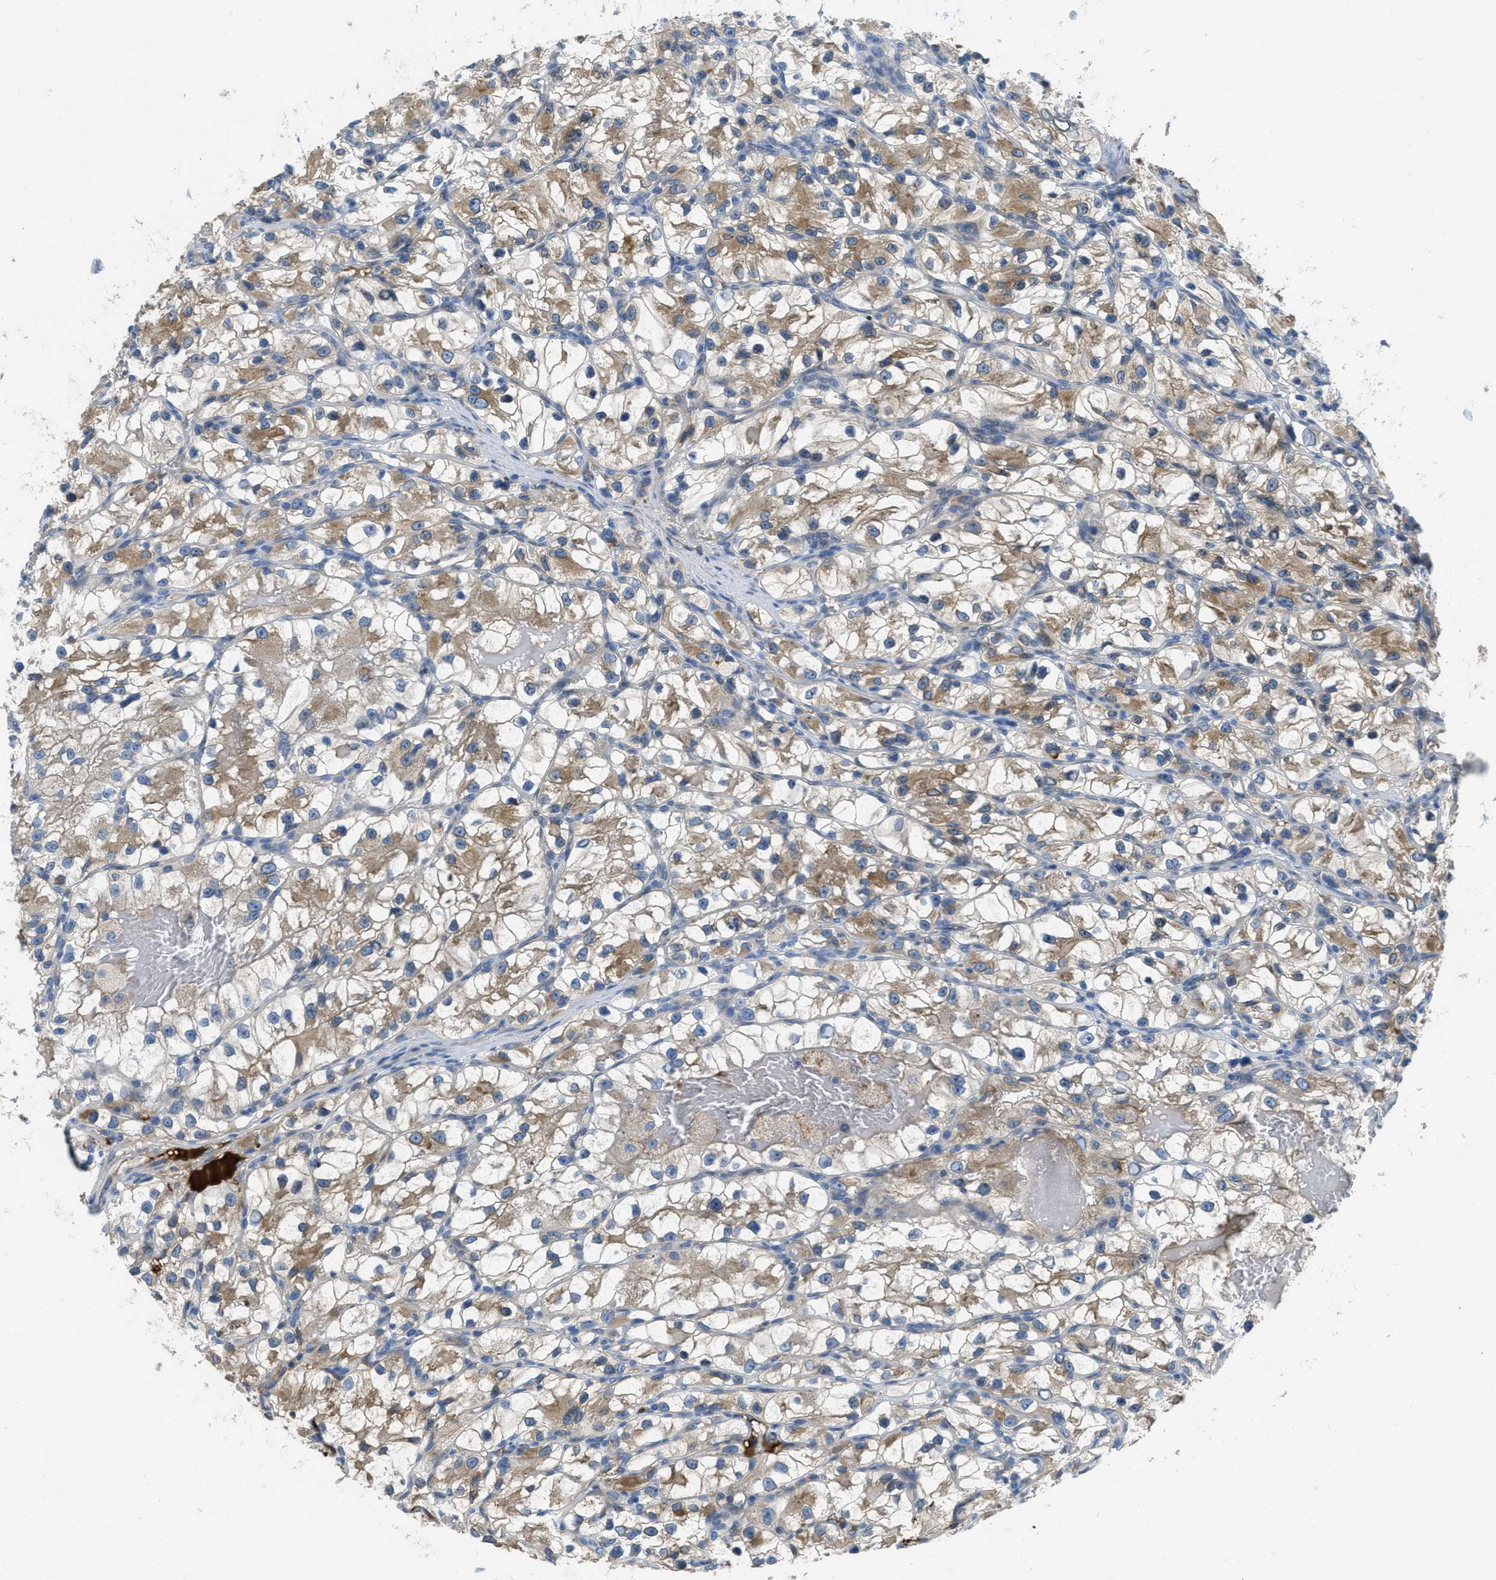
{"staining": {"intensity": "weak", "quantity": "25%-75%", "location": "cytoplasmic/membranous"}, "tissue": "renal cancer", "cell_type": "Tumor cells", "image_type": "cancer", "snomed": [{"axis": "morphology", "description": "Adenocarcinoma, NOS"}, {"axis": "topography", "description": "Kidney"}], "caption": "Renal cancer (adenocarcinoma) stained for a protein demonstrates weak cytoplasmic/membranous positivity in tumor cells. The staining is performed using DAB brown chromogen to label protein expression. The nuclei are counter-stained blue using hematoxylin.", "gene": "MPDU1", "patient": {"sex": "female", "age": 57}}